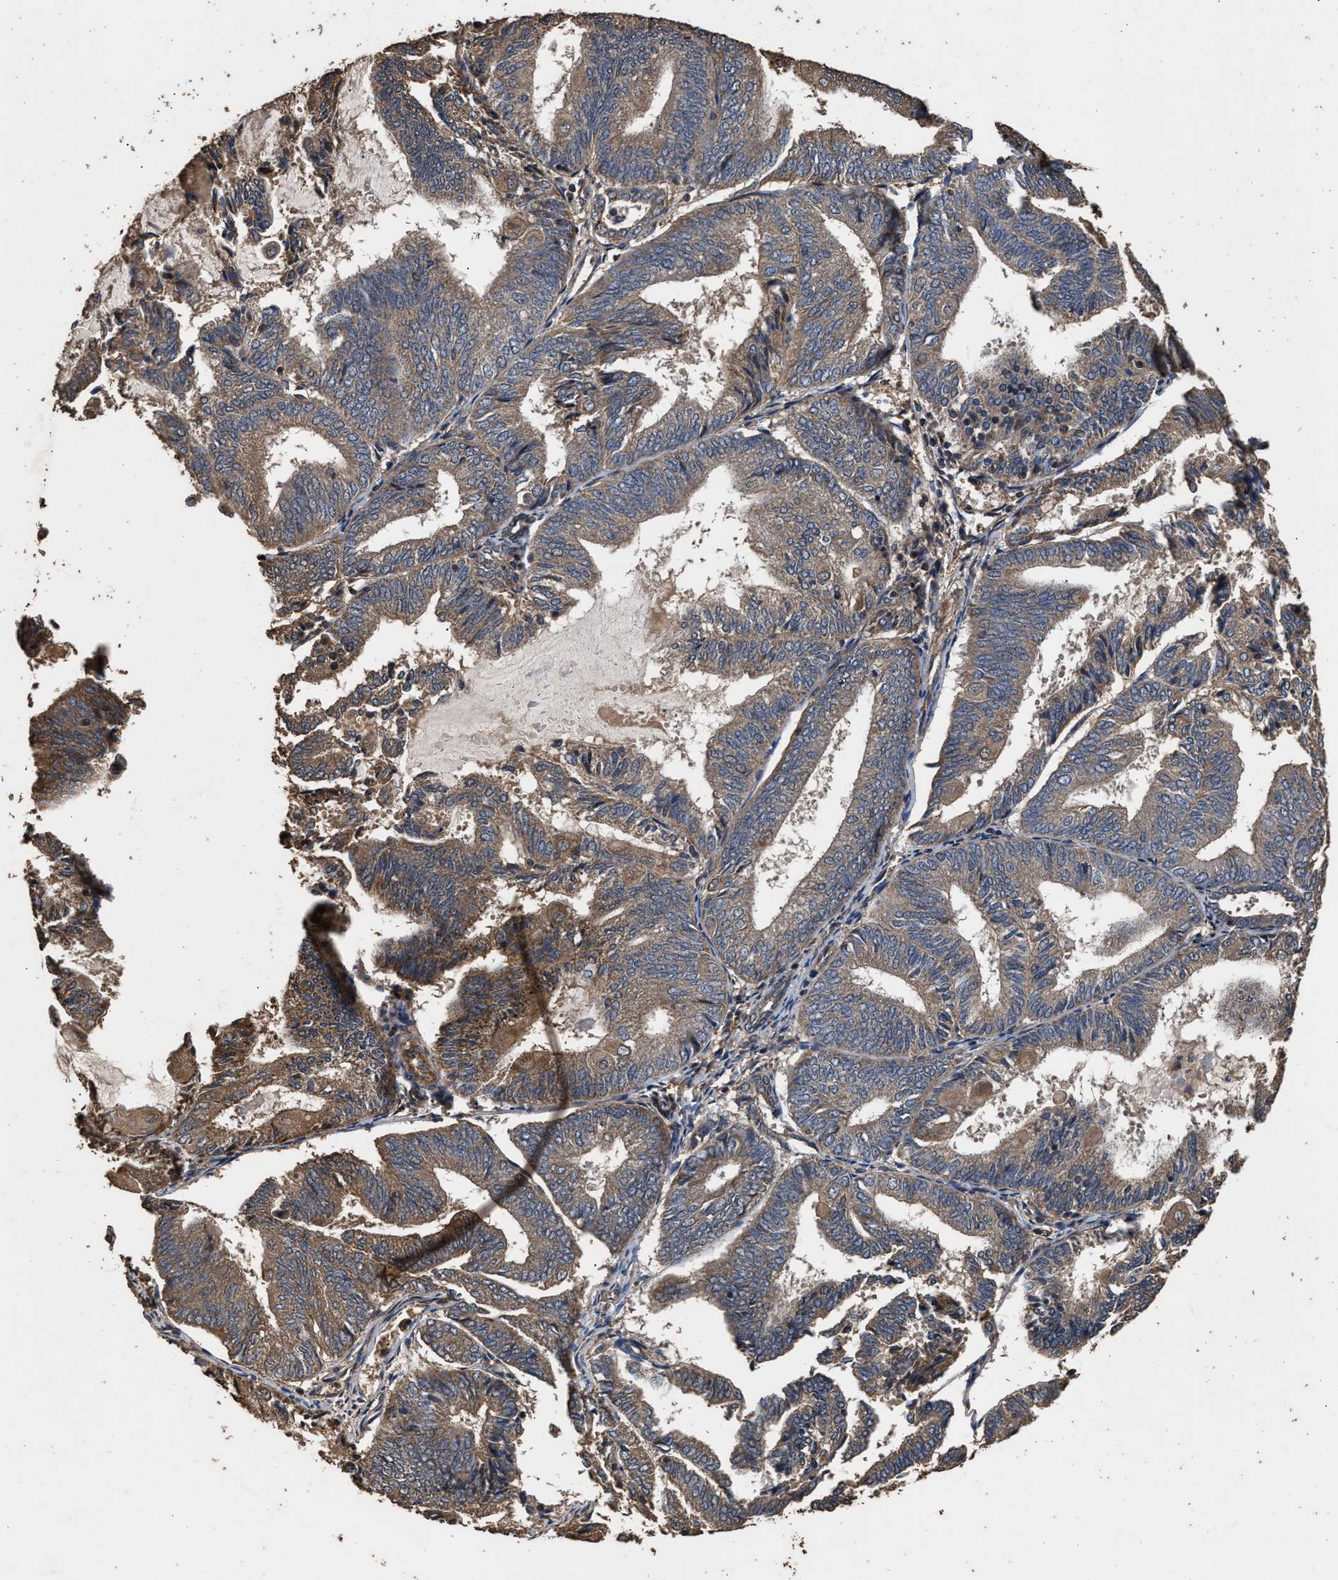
{"staining": {"intensity": "moderate", "quantity": ">75%", "location": "cytoplasmic/membranous"}, "tissue": "endometrial cancer", "cell_type": "Tumor cells", "image_type": "cancer", "snomed": [{"axis": "morphology", "description": "Adenocarcinoma, NOS"}, {"axis": "topography", "description": "Endometrium"}], "caption": "Tumor cells exhibit moderate cytoplasmic/membranous staining in approximately >75% of cells in endometrial cancer.", "gene": "KYAT1", "patient": {"sex": "female", "age": 81}}